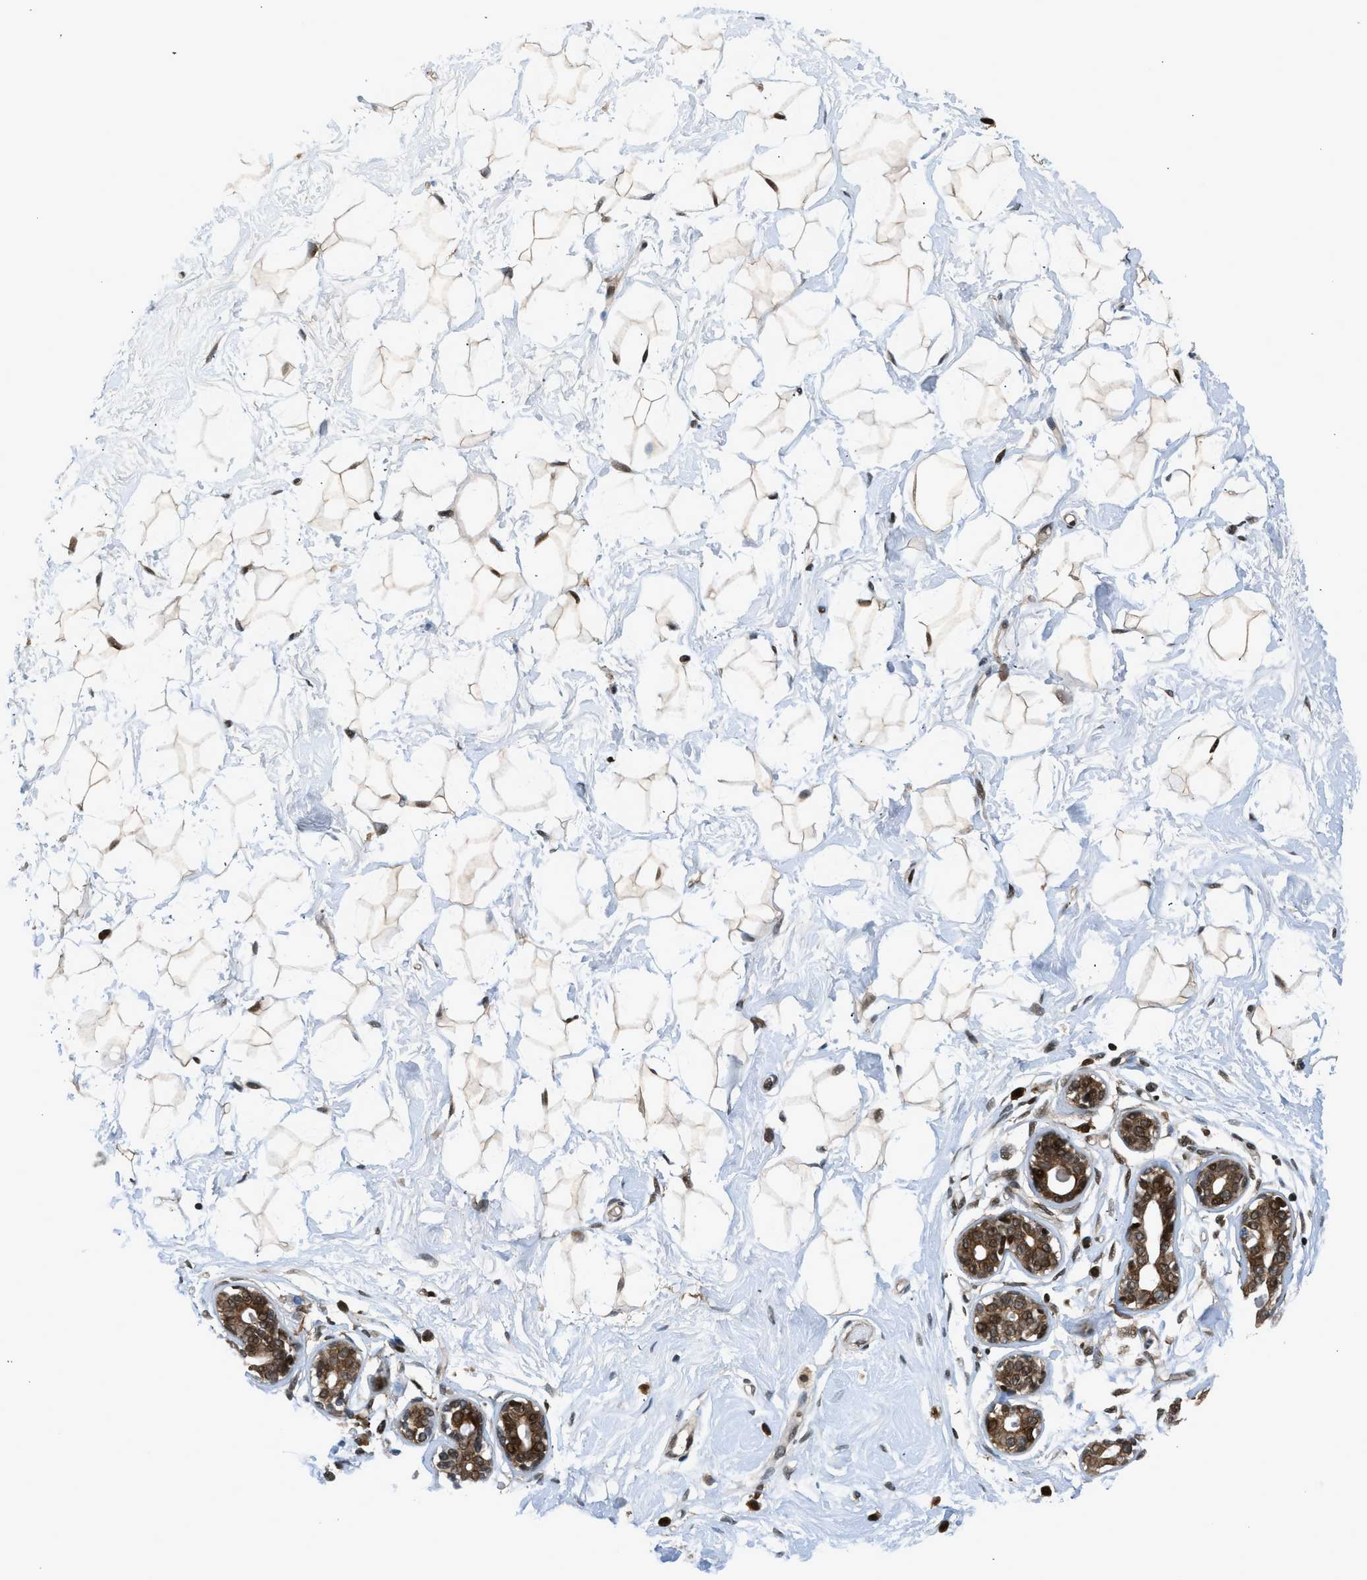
{"staining": {"intensity": "strong", "quantity": ">75%", "location": "nuclear"}, "tissue": "breast", "cell_type": "Adipocytes", "image_type": "normal", "snomed": [{"axis": "morphology", "description": "Normal tissue, NOS"}, {"axis": "topography", "description": "Breast"}], "caption": "An image of breast stained for a protein demonstrates strong nuclear brown staining in adipocytes. The staining is performed using DAB (3,3'-diaminobenzidine) brown chromogen to label protein expression. The nuclei are counter-stained blue using hematoxylin.", "gene": "RETREG3", "patient": {"sex": "female", "age": 23}}